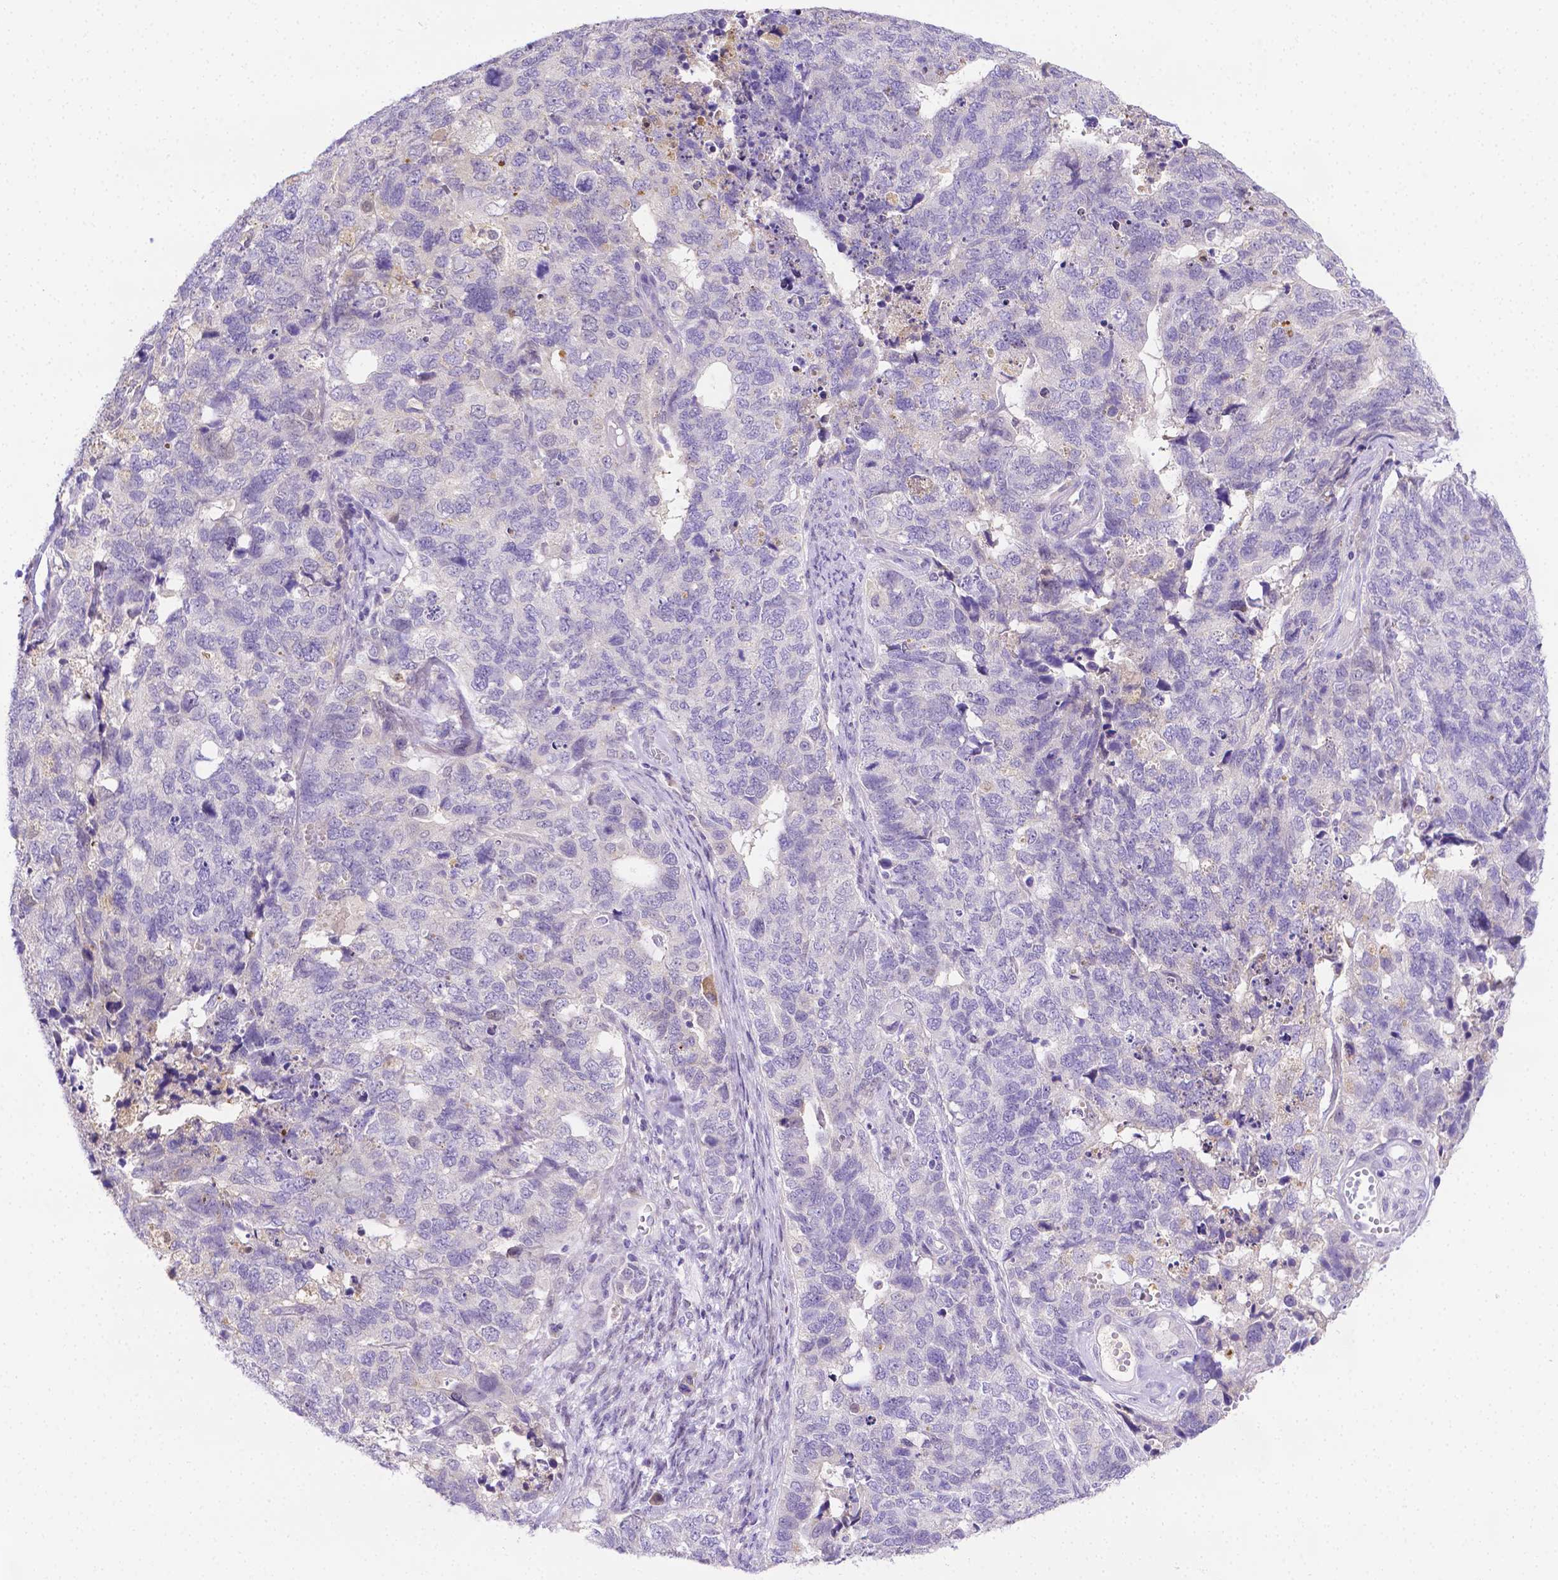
{"staining": {"intensity": "negative", "quantity": "none", "location": "none"}, "tissue": "cervical cancer", "cell_type": "Tumor cells", "image_type": "cancer", "snomed": [{"axis": "morphology", "description": "Squamous cell carcinoma, NOS"}, {"axis": "topography", "description": "Cervix"}], "caption": "Cervical cancer (squamous cell carcinoma) was stained to show a protein in brown. There is no significant staining in tumor cells.", "gene": "NXPH2", "patient": {"sex": "female", "age": 63}}